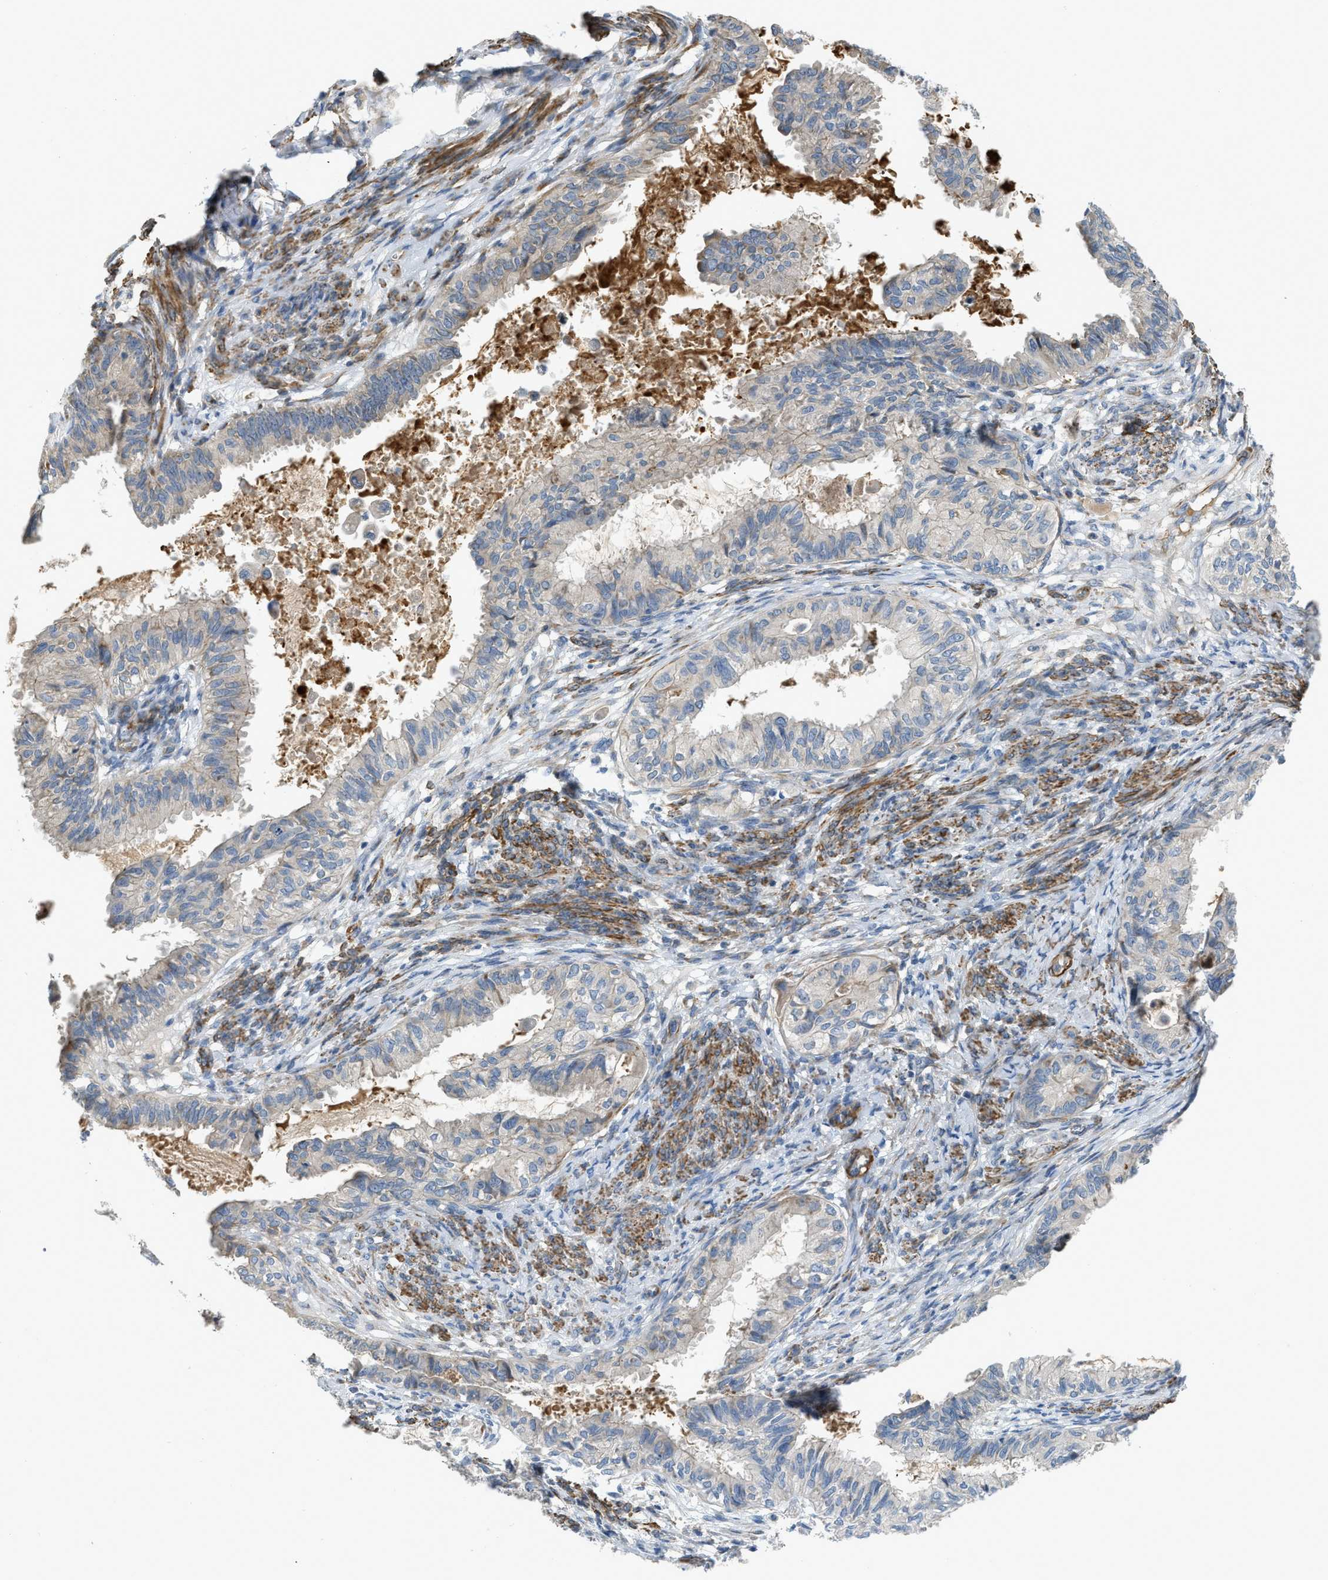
{"staining": {"intensity": "weak", "quantity": "<25%", "location": "cytoplasmic/membranous"}, "tissue": "cervical cancer", "cell_type": "Tumor cells", "image_type": "cancer", "snomed": [{"axis": "morphology", "description": "Normal tissue, NOS"}, {"axis": "morphology", "description": "Adenocarcinoma, NOS"}, {"axis": "topography", "description": "Cervix"}, {"axis": "topography", "description": "Endometrium"}], "caption": "A high-resolution micrograph shows immunohistochemistry staining of adenocarcinoma (cervical), which exhibits no significant expression in tumor cells.", "gene": "BMPR1A", "patient": {"sex": "female", "age": 86}}